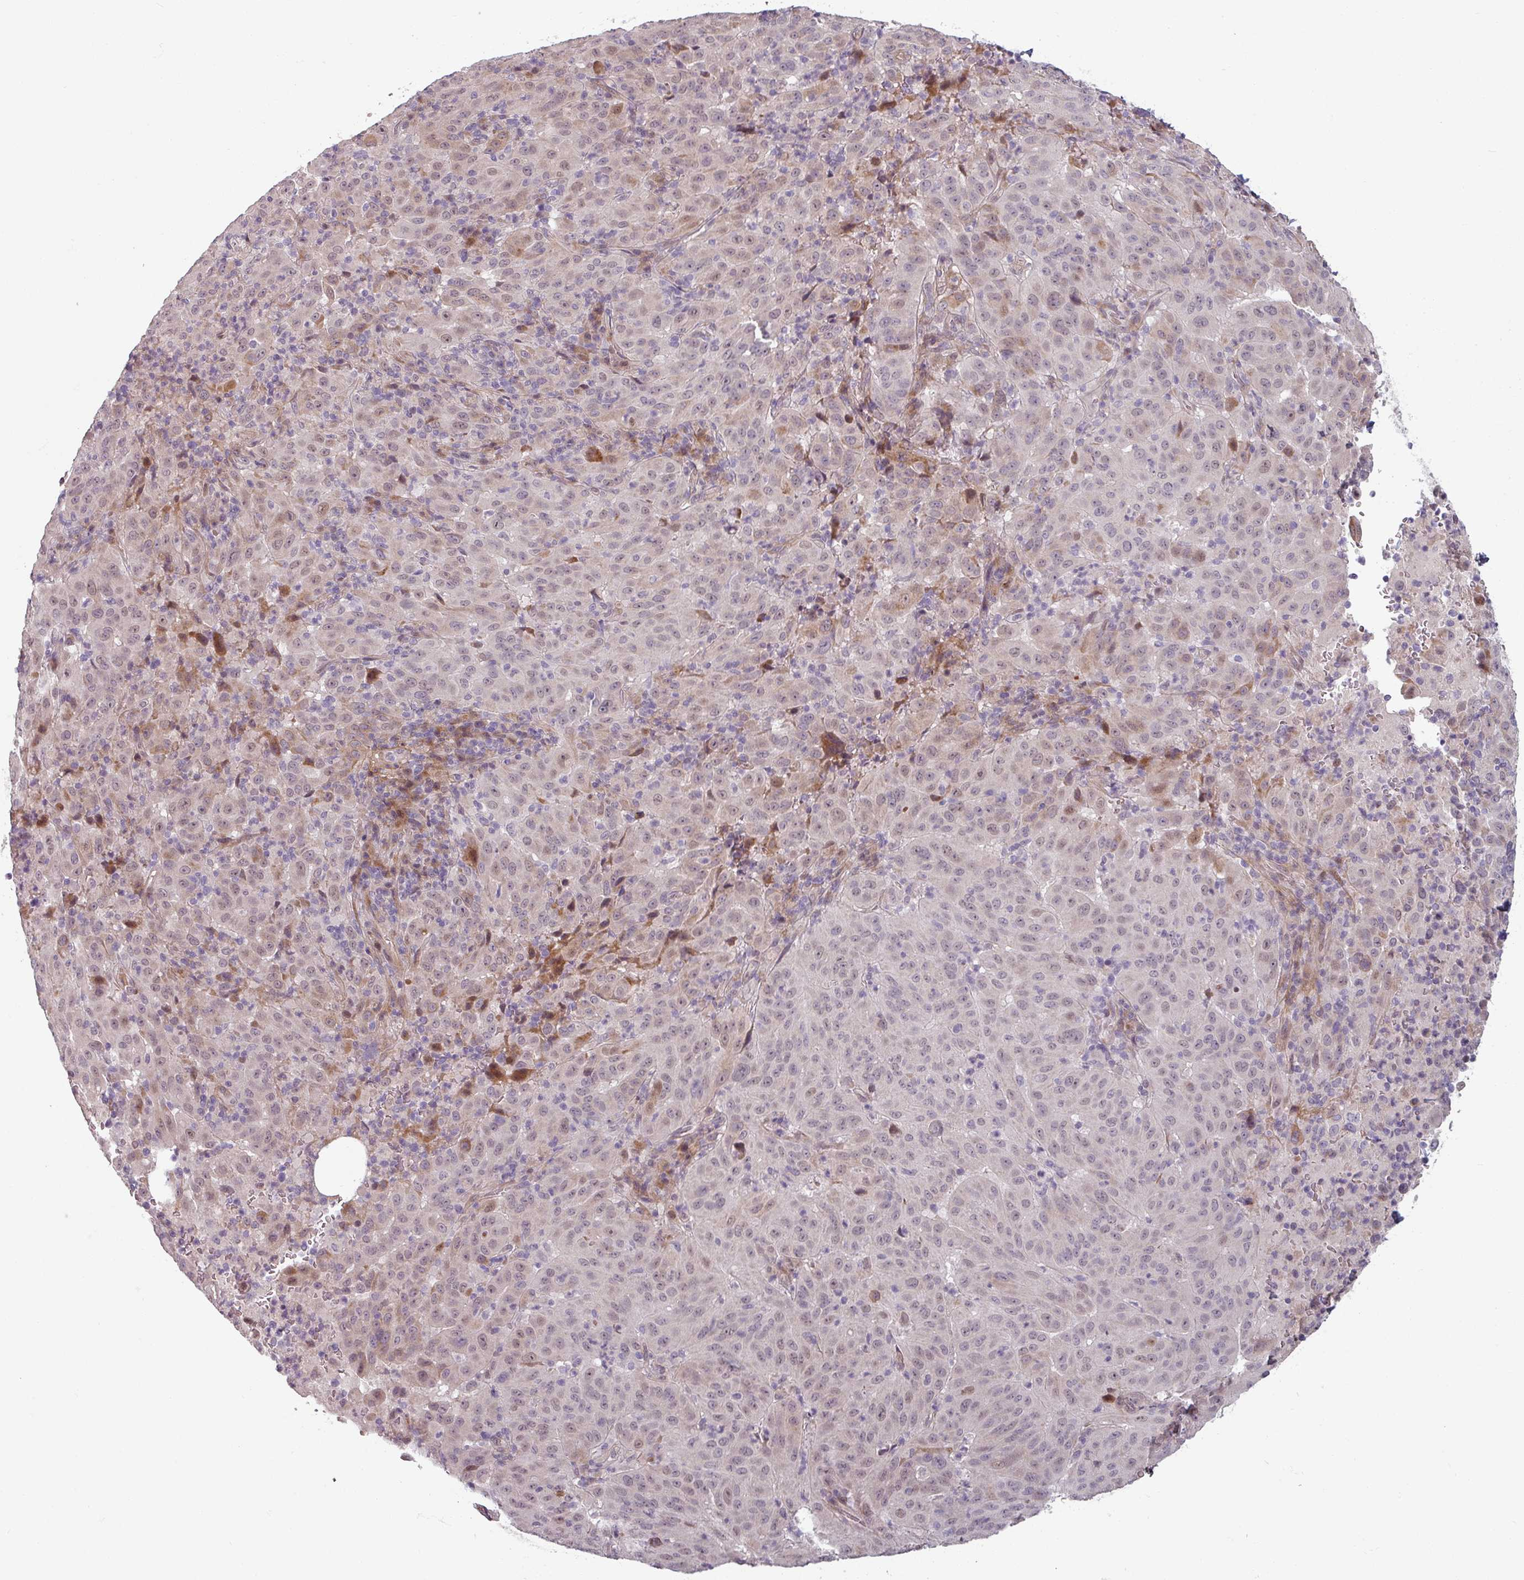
{"staining": {"intensity": "weak", "quantity": "<25%", "location": "nuclear"}, "tissue": "pancreatic cancer", "cell_type": "Tumor cells", "image_type": "cancer", "snomed": [{"axis": "morphology", "description": "Adenocarcinoma, NOS"}, {"axis": "topography", "description": "Pancreas"}], "caption": "Tumor cells show no significant staining in pancreatic cancer.", "gene": "CYB5RL", "patient": {"sex": "male", "age": 63}}